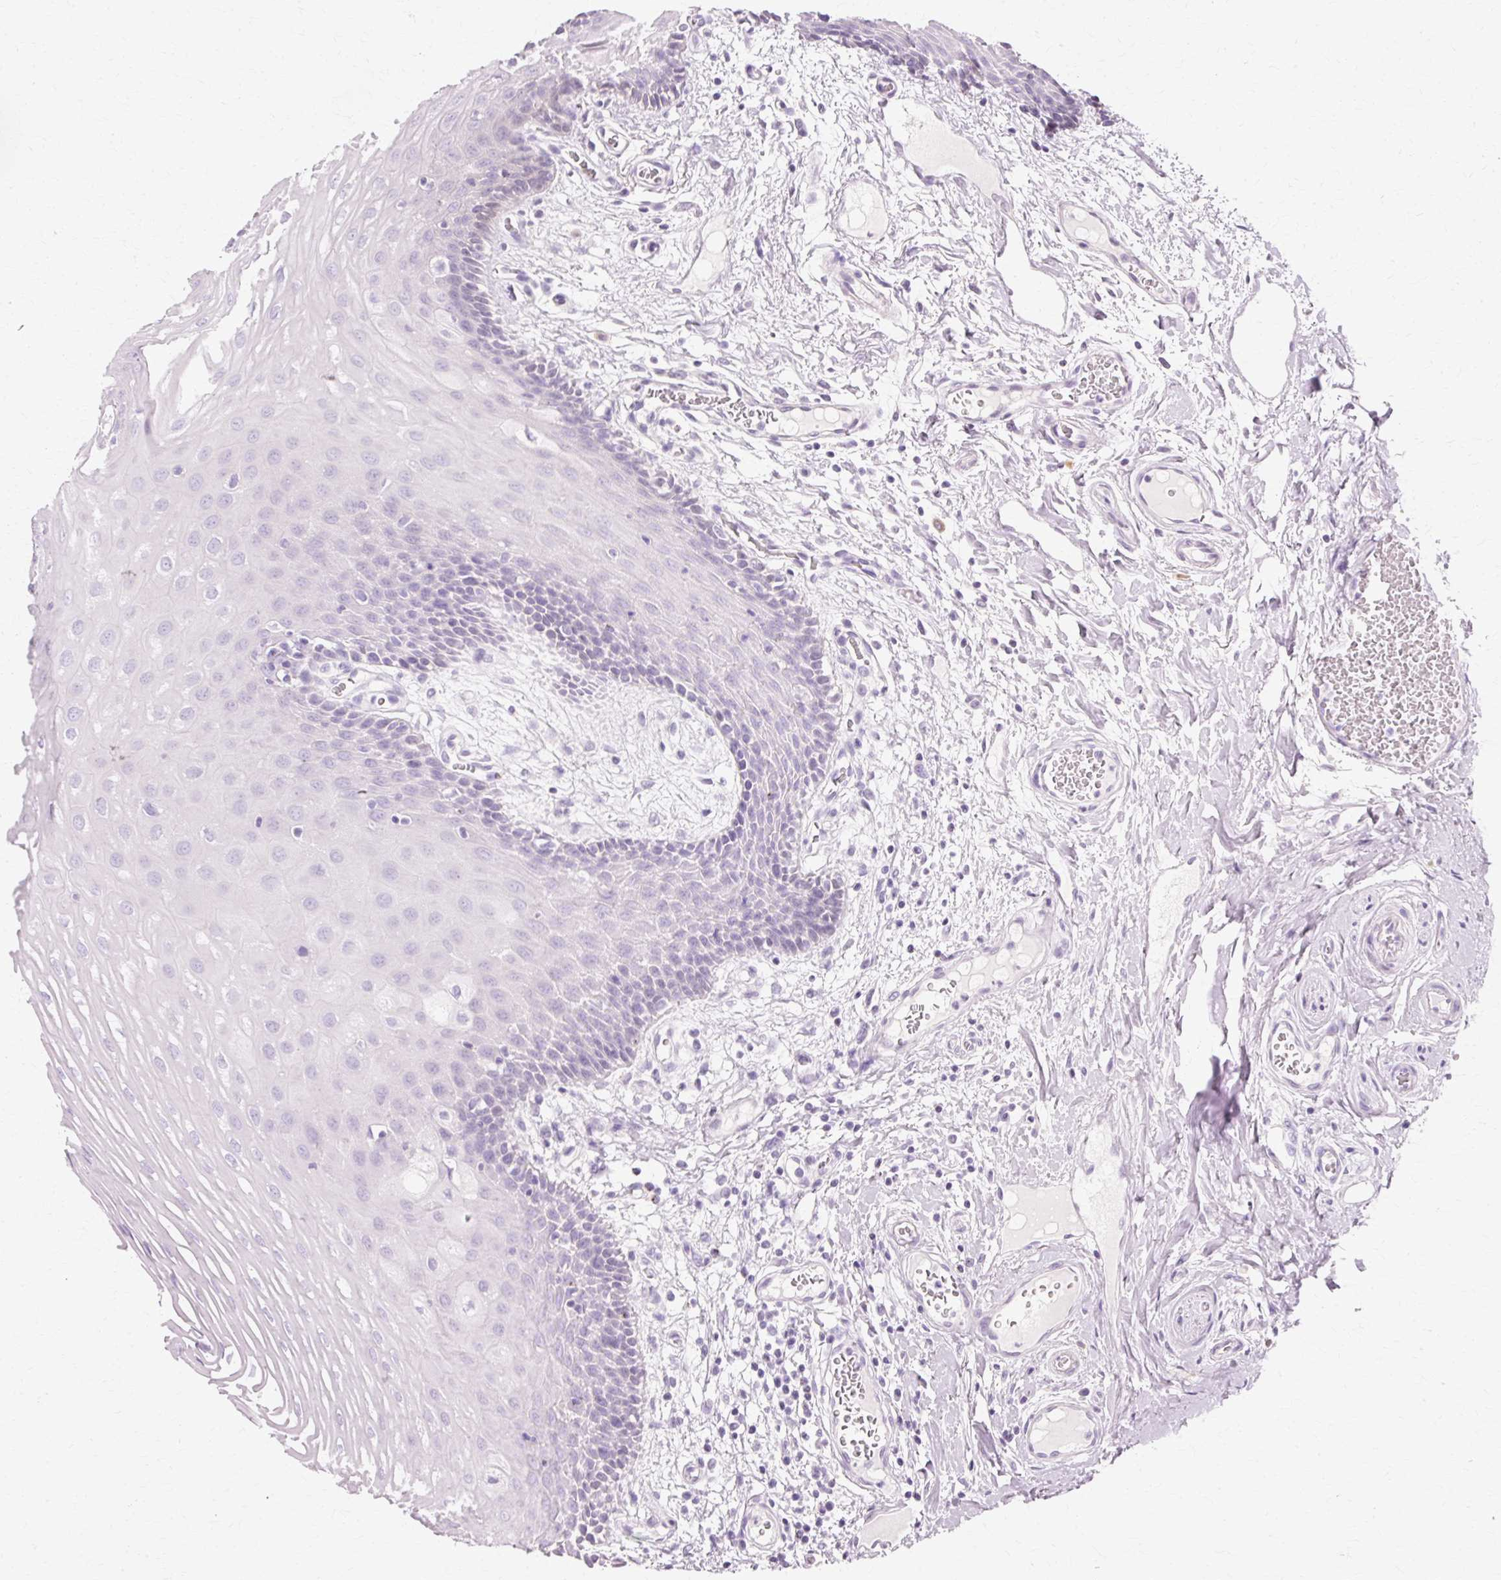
{"staining": {"intensity": "negative", "quantity": "none", "location": "none"}, "tissue": "oral mucosa", "cell_type": "Squamous epithelial cells", "image_type": "normal", "snomed": [{"axis": "morphology", "description": "Normal tissue, NOS"}, {"axis": "topography", "description": "Oral tissue"}, {"axis": "topography", "description": "Tounge, NOS"}], "caption": "Immunohistochemistry of benign human oral mucosa demonstrates no staining in squamous epithelial cells. (Brightfield microscopy of DAB IHC at high magnification).", "gene": "VN1R2", "patient": {"sex": "female", "age": 60}}